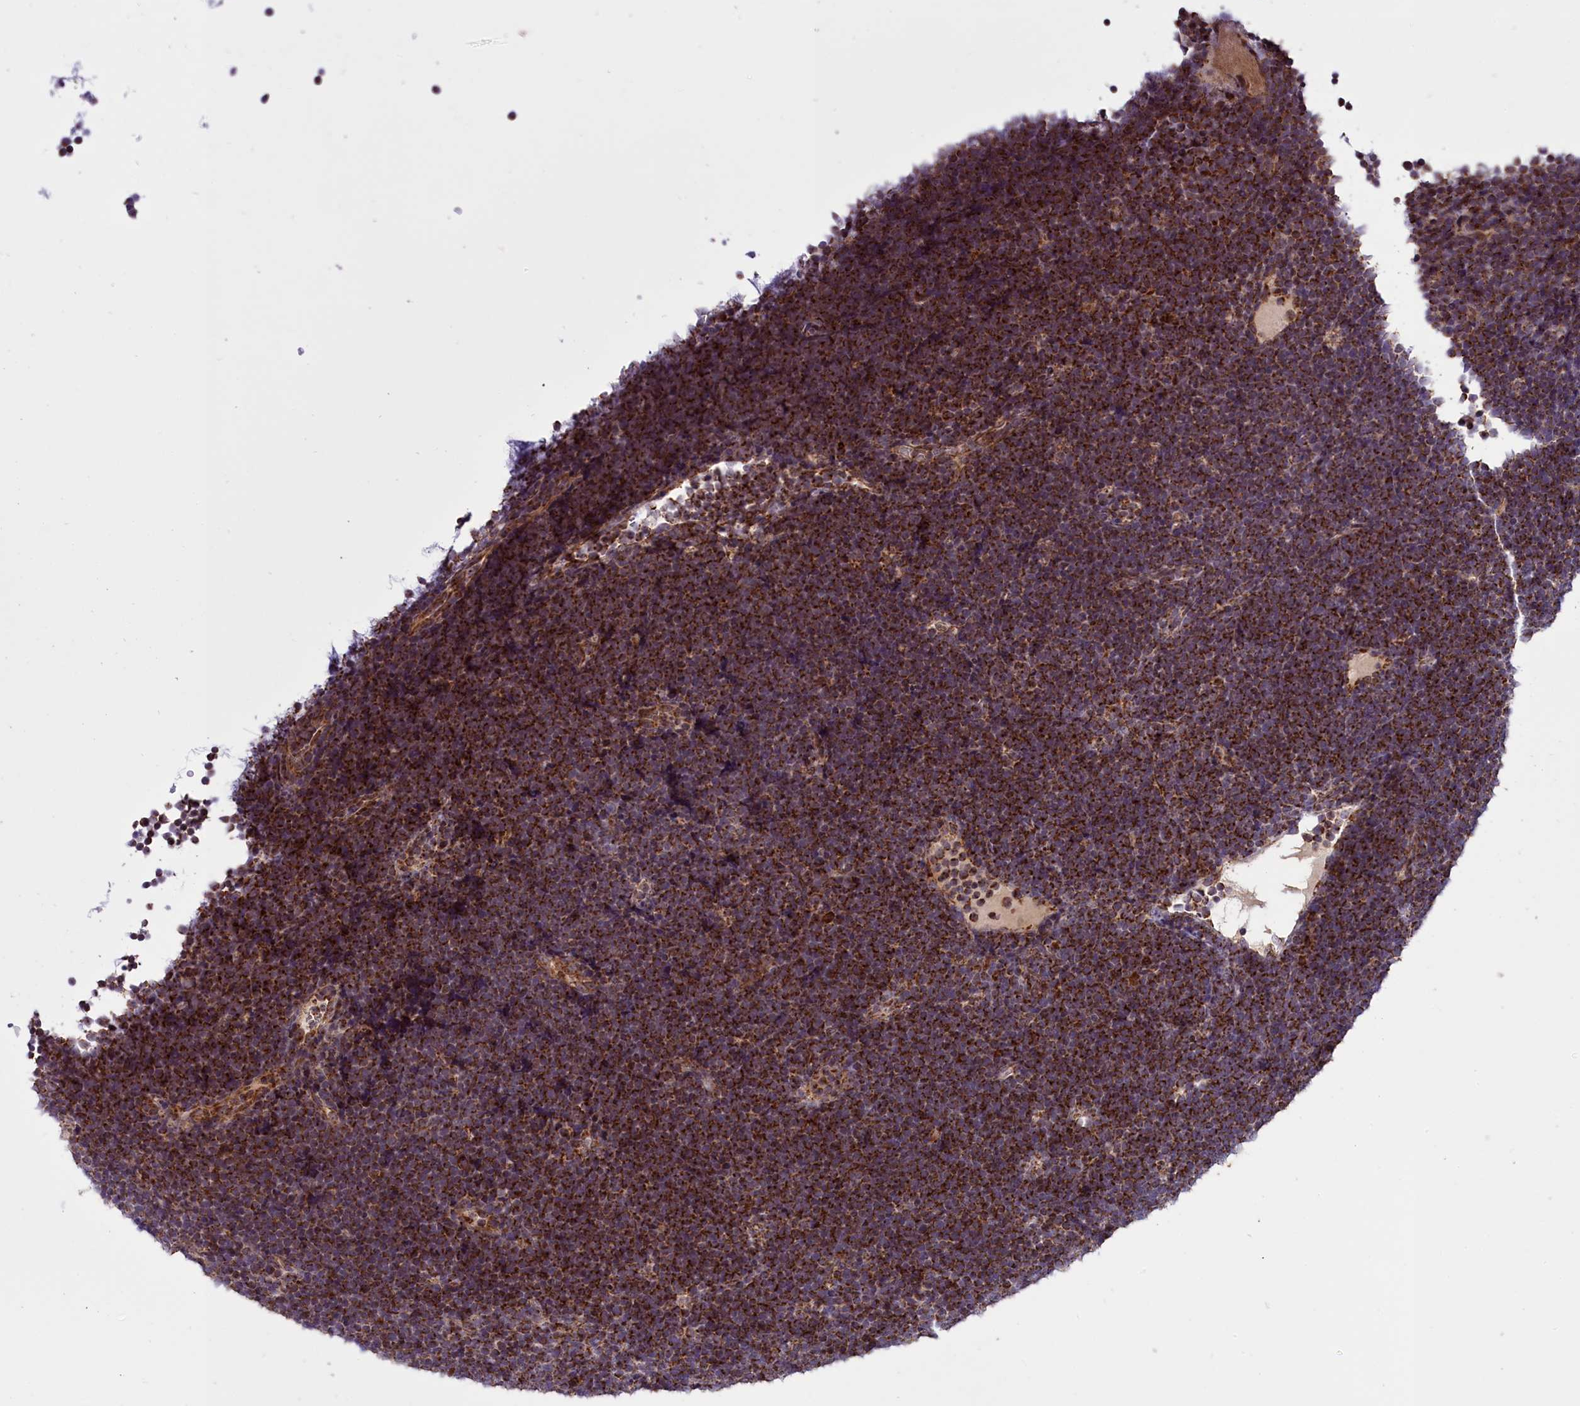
{"staining": {"intensity": "strong", "quantity": ">75%", "location": "cytoplasmic/membranous"}, "tissue": "lymphoma", "cell_type": "Tumor cells", "image_type": "cancer", "snomed": [{"axis": "morphology", "description": "Malignant lymphoma, non-Hodgkin's type, High grade"}, {"axis": "topography", "description": "Lymph node"}], "caption": "A brown stain labels strong cytoplasmic/membranous expression of a protein in malignant lymphoma, non-Hodgkin's type (high-grade) tumor cells.", "gene": "NDUFS5", "patient": {"sex": "male", "age": 13}}